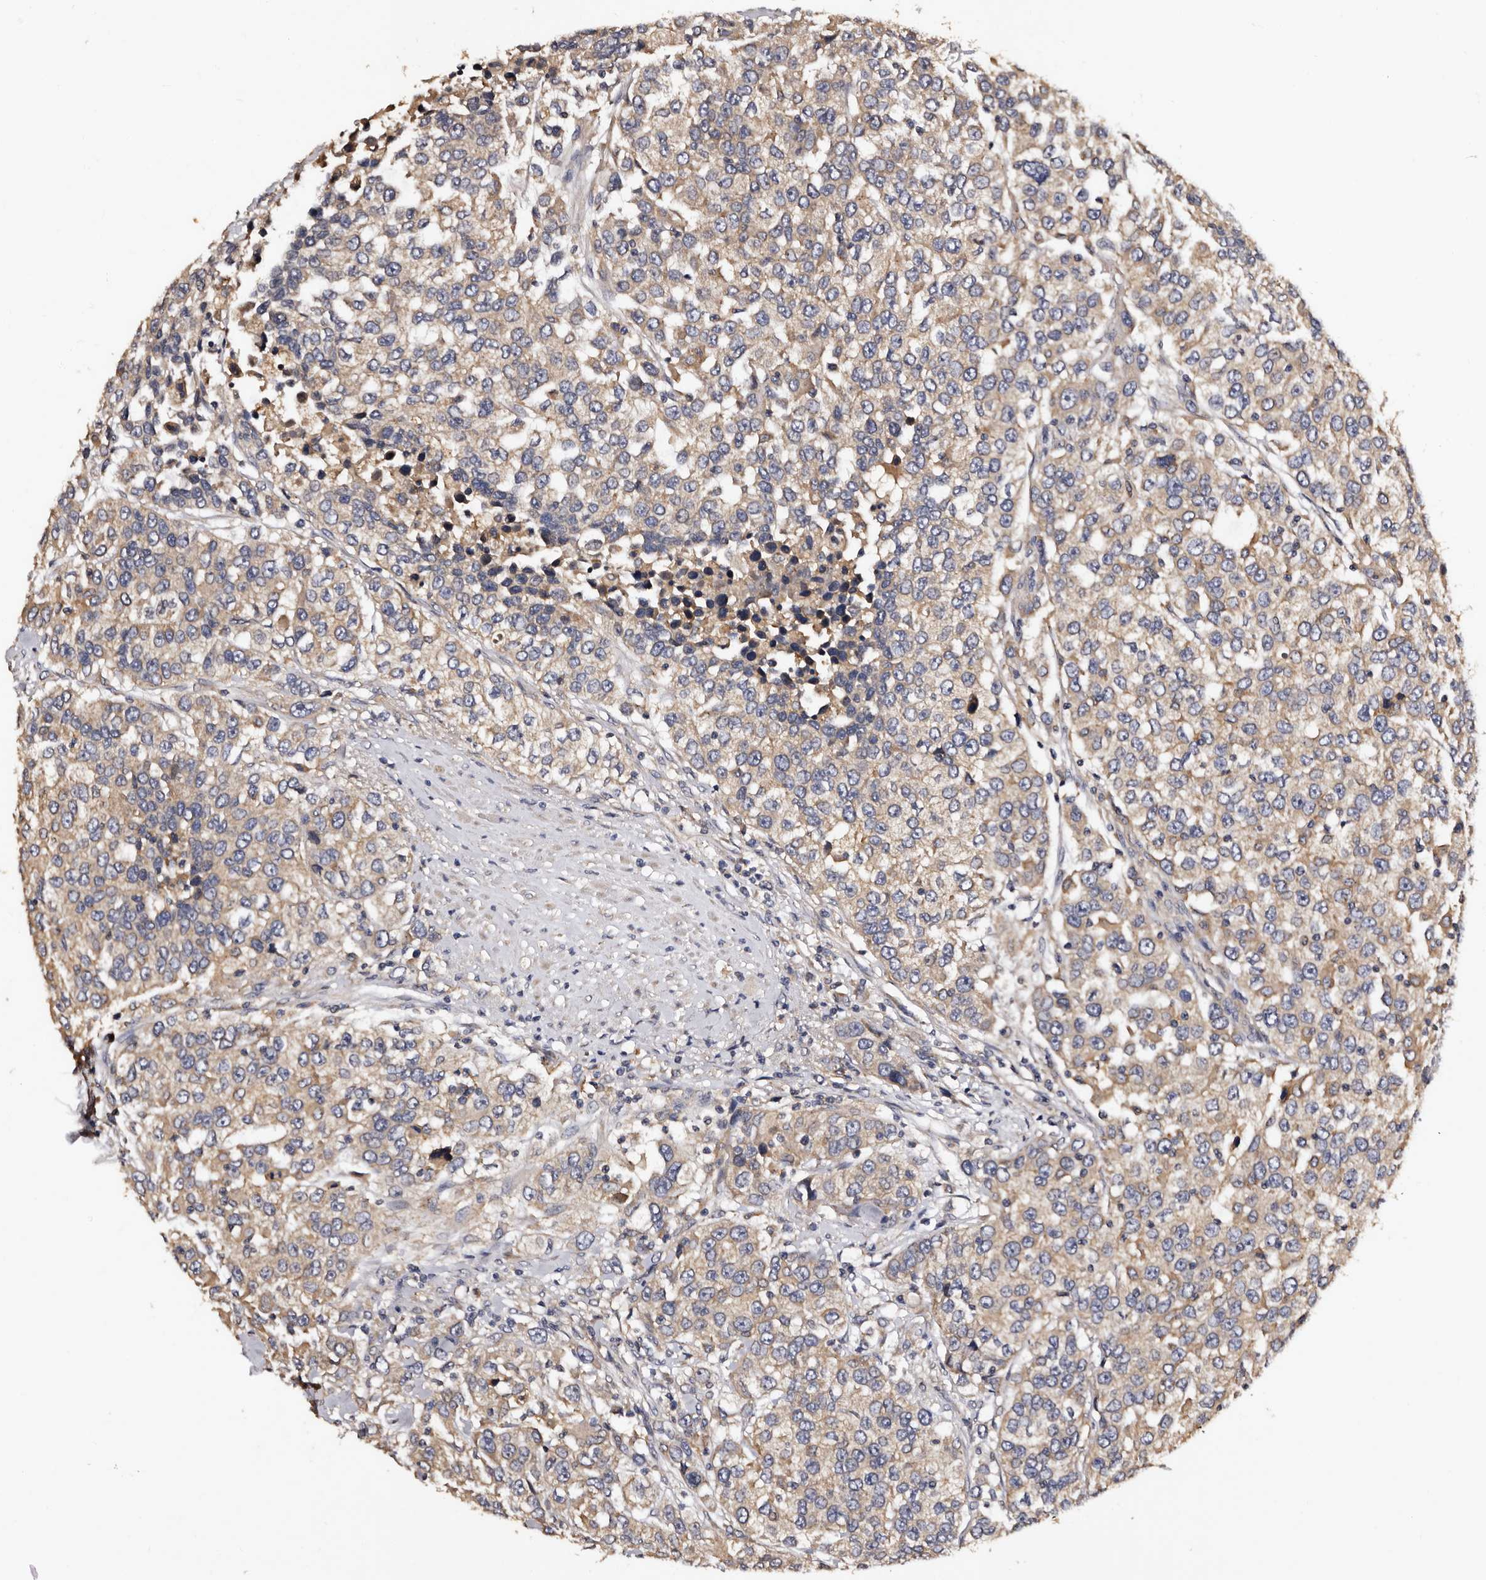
{"staining": {"intensity": "weak", "quantity": "25%-75%", "location": "cytoplasmic/membranous"}, "tissue": "urothelial cancer", "cell_type": "Tumor cells", "image_type": "cancer", "snomed": [{"axis": "morphology", "description": "Urothelial carcinoma, High grade"}, {"axis": "topography", "description": "Urinary bladder"}], "caption": "Immunohistochemistry photomicrograph of human urothelial carcinoma (high-grade) stained for a protein (brown), which demonstrates low levels of weak cytoplasmic/membranous expression in about 25%-75% of tumor cells.", "gene": "ADCK5", "patient": {"sex": "female", "age": 80}}